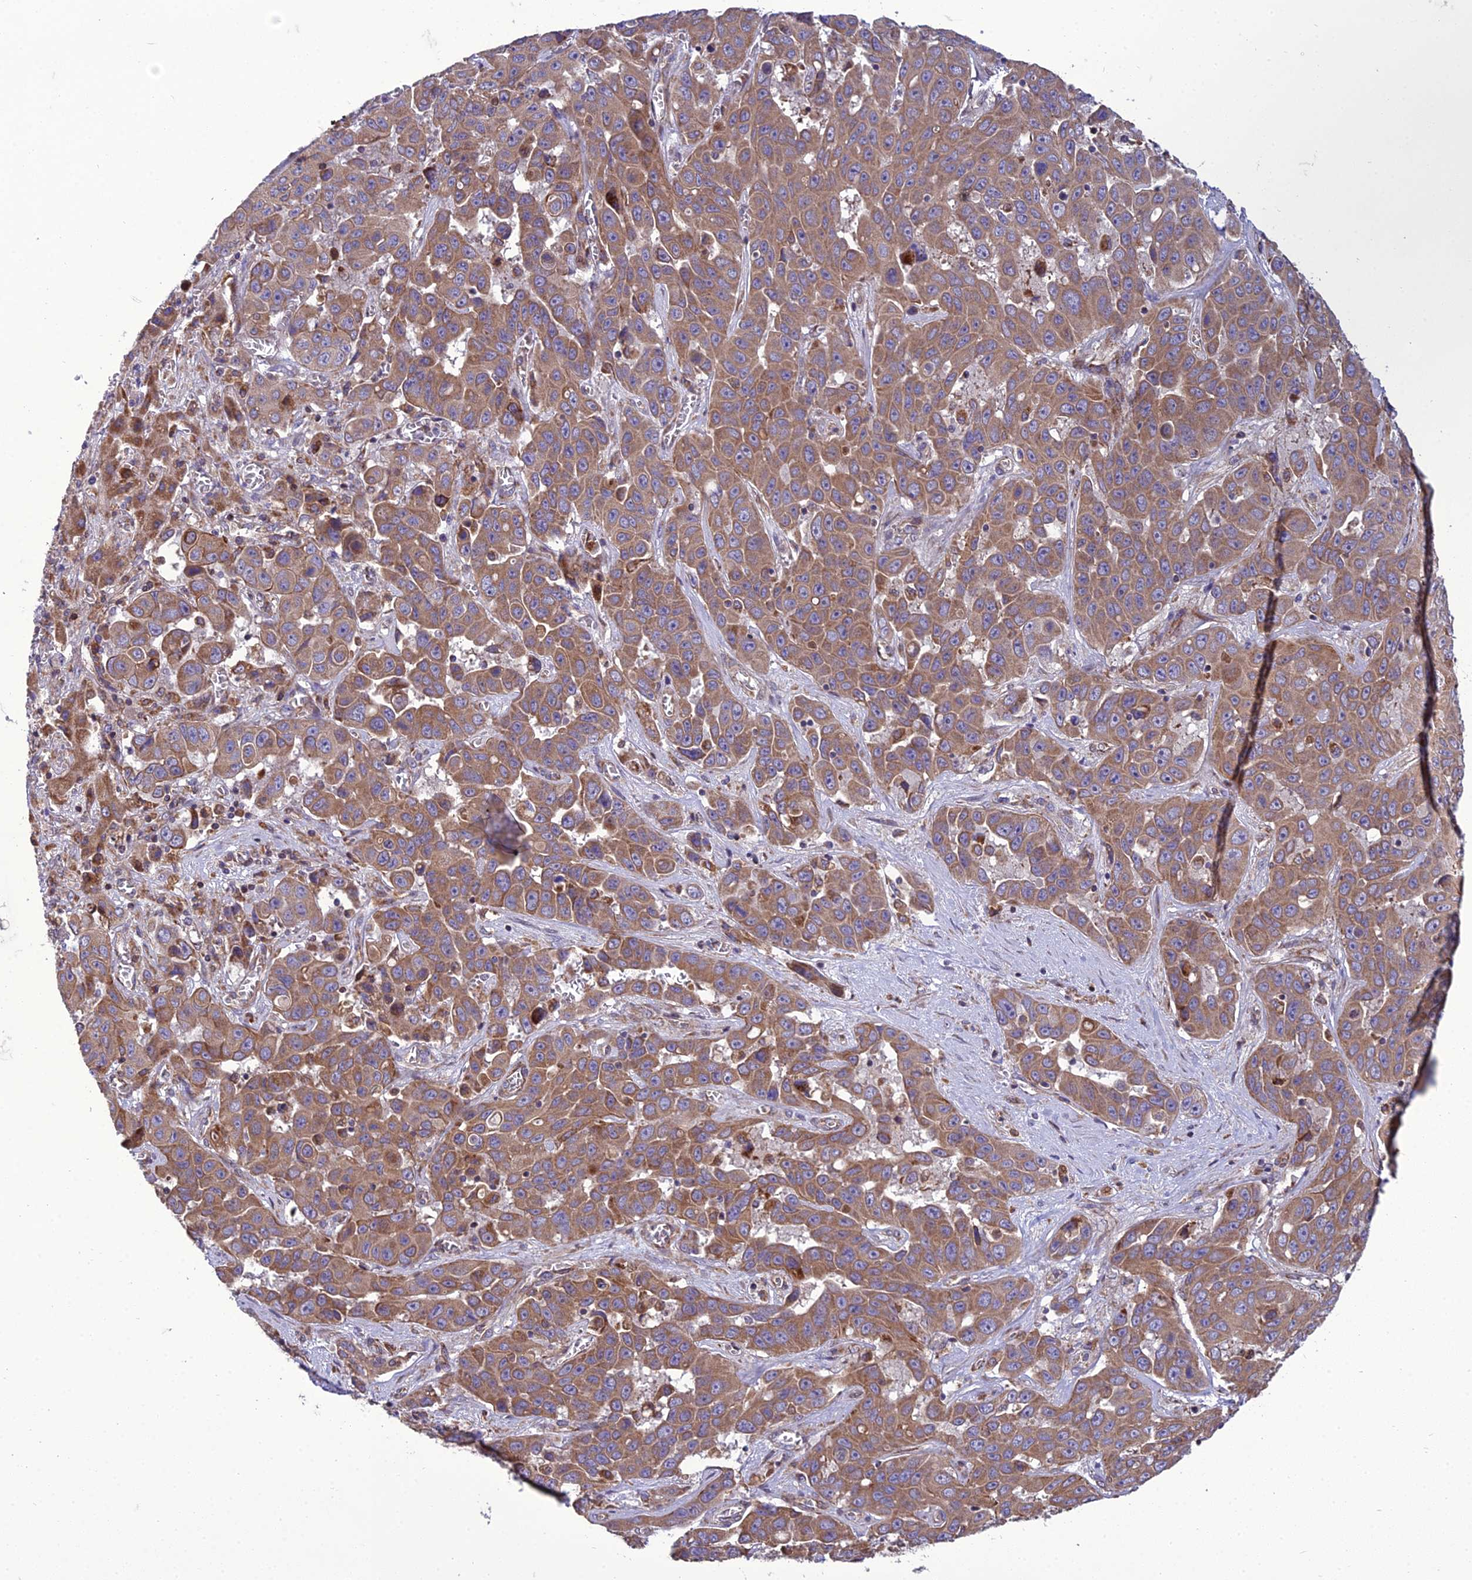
{"staining": {"intensity": "moderate", "quantity": ">75%", "location": "cytoplasmic/membranous"}, "tissue": "liver cancer", "cell_type": "Tumor cells", "image_type": "cancer", "snomed": [{"axis": "morphology", "description": "Cholangiocarcinoma"}, {"axis": "topography", "description": "Liver"}], "caption": "Tumor cells exhibit moderate cytoplasmic/membranous expression in about >75% of cells in cholangiocarcinoma (liver).", "gene": "GIMAP1", "patient": {"sex": "female", "age": 52}}